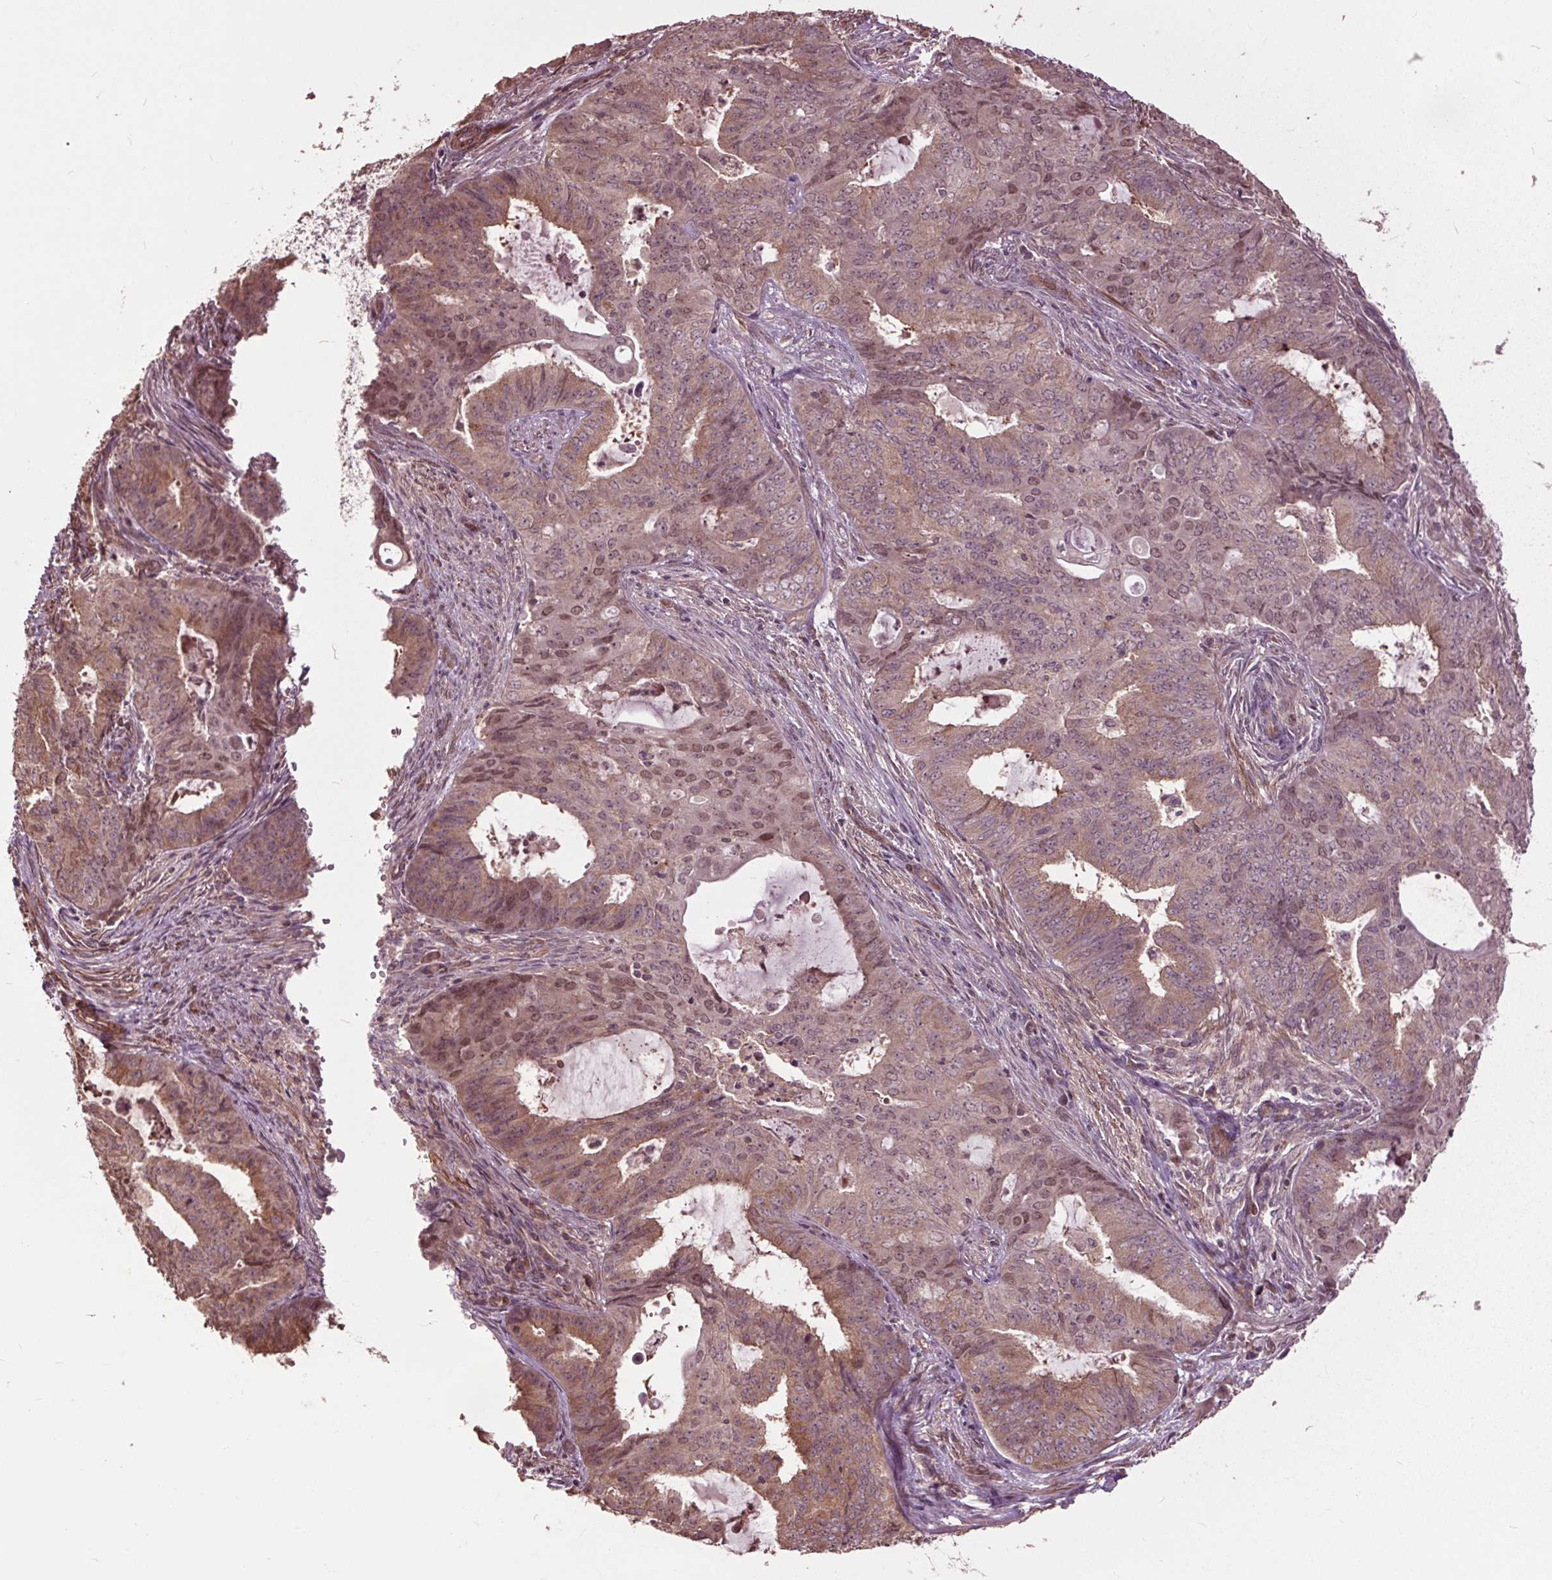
{"staining": {"intensity": "weak", "quantity": "25%-75%", "location": "nuclear"}, "tissue": "endometrial cancer", "cell_type": "Tumor cells", "image_type": "cancer", "snomed": [{"axis": "morphology", "description": "Adenocarcinoma, NOS"}, {"axis": "topography", "description": "Endometrium"}], "caption": "Protein staining exhibits weak nuclear staining in approximately 25%-75% of tumor cells in adenocarcinoma (endometrial).", "gene": "CEP95", "patient": {"sex": "female", "age": 62}}